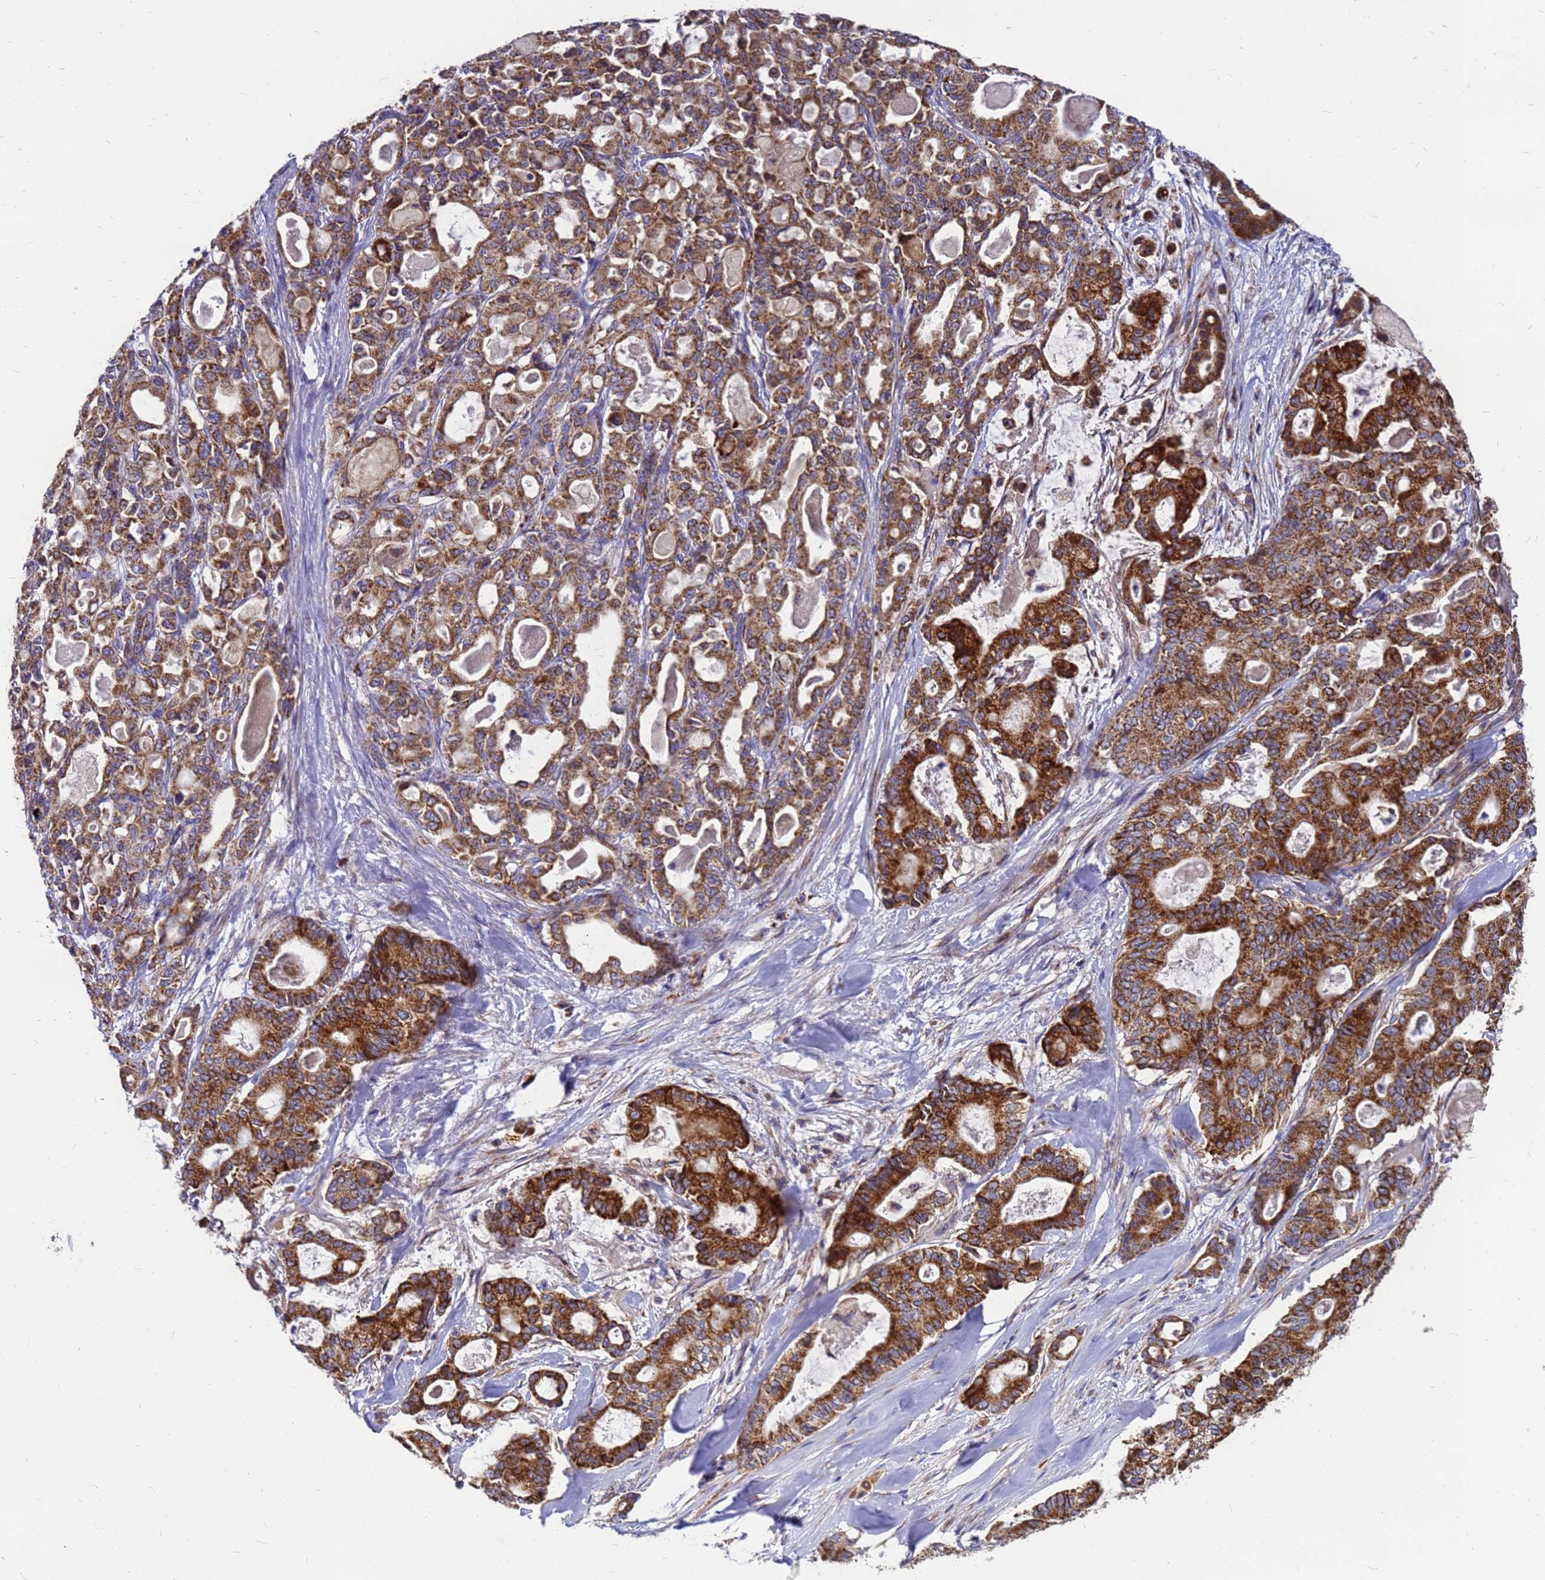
{"staining": {"intensity": "strong", "quantity": ">75%", "location": "cytoplasmic/membranous"}, "tissue": "pancreatic cancer", "cell_type": "Tumor cells", "image_type": "cancer", "snomed": [{"axis": "morphology", "description": "Adenocarcinoma, NOS"}, {"axis": "topography", "description": "Pancreas"}], "caption": "Protein expression analysis of pancreatic cancer (adenocarcinoma) reveals strong cytoplasmic/membranous positivity in about >75% of tumor cells.", "gene": "CMC4", "patient": {"sex": "male", "age": 63}}